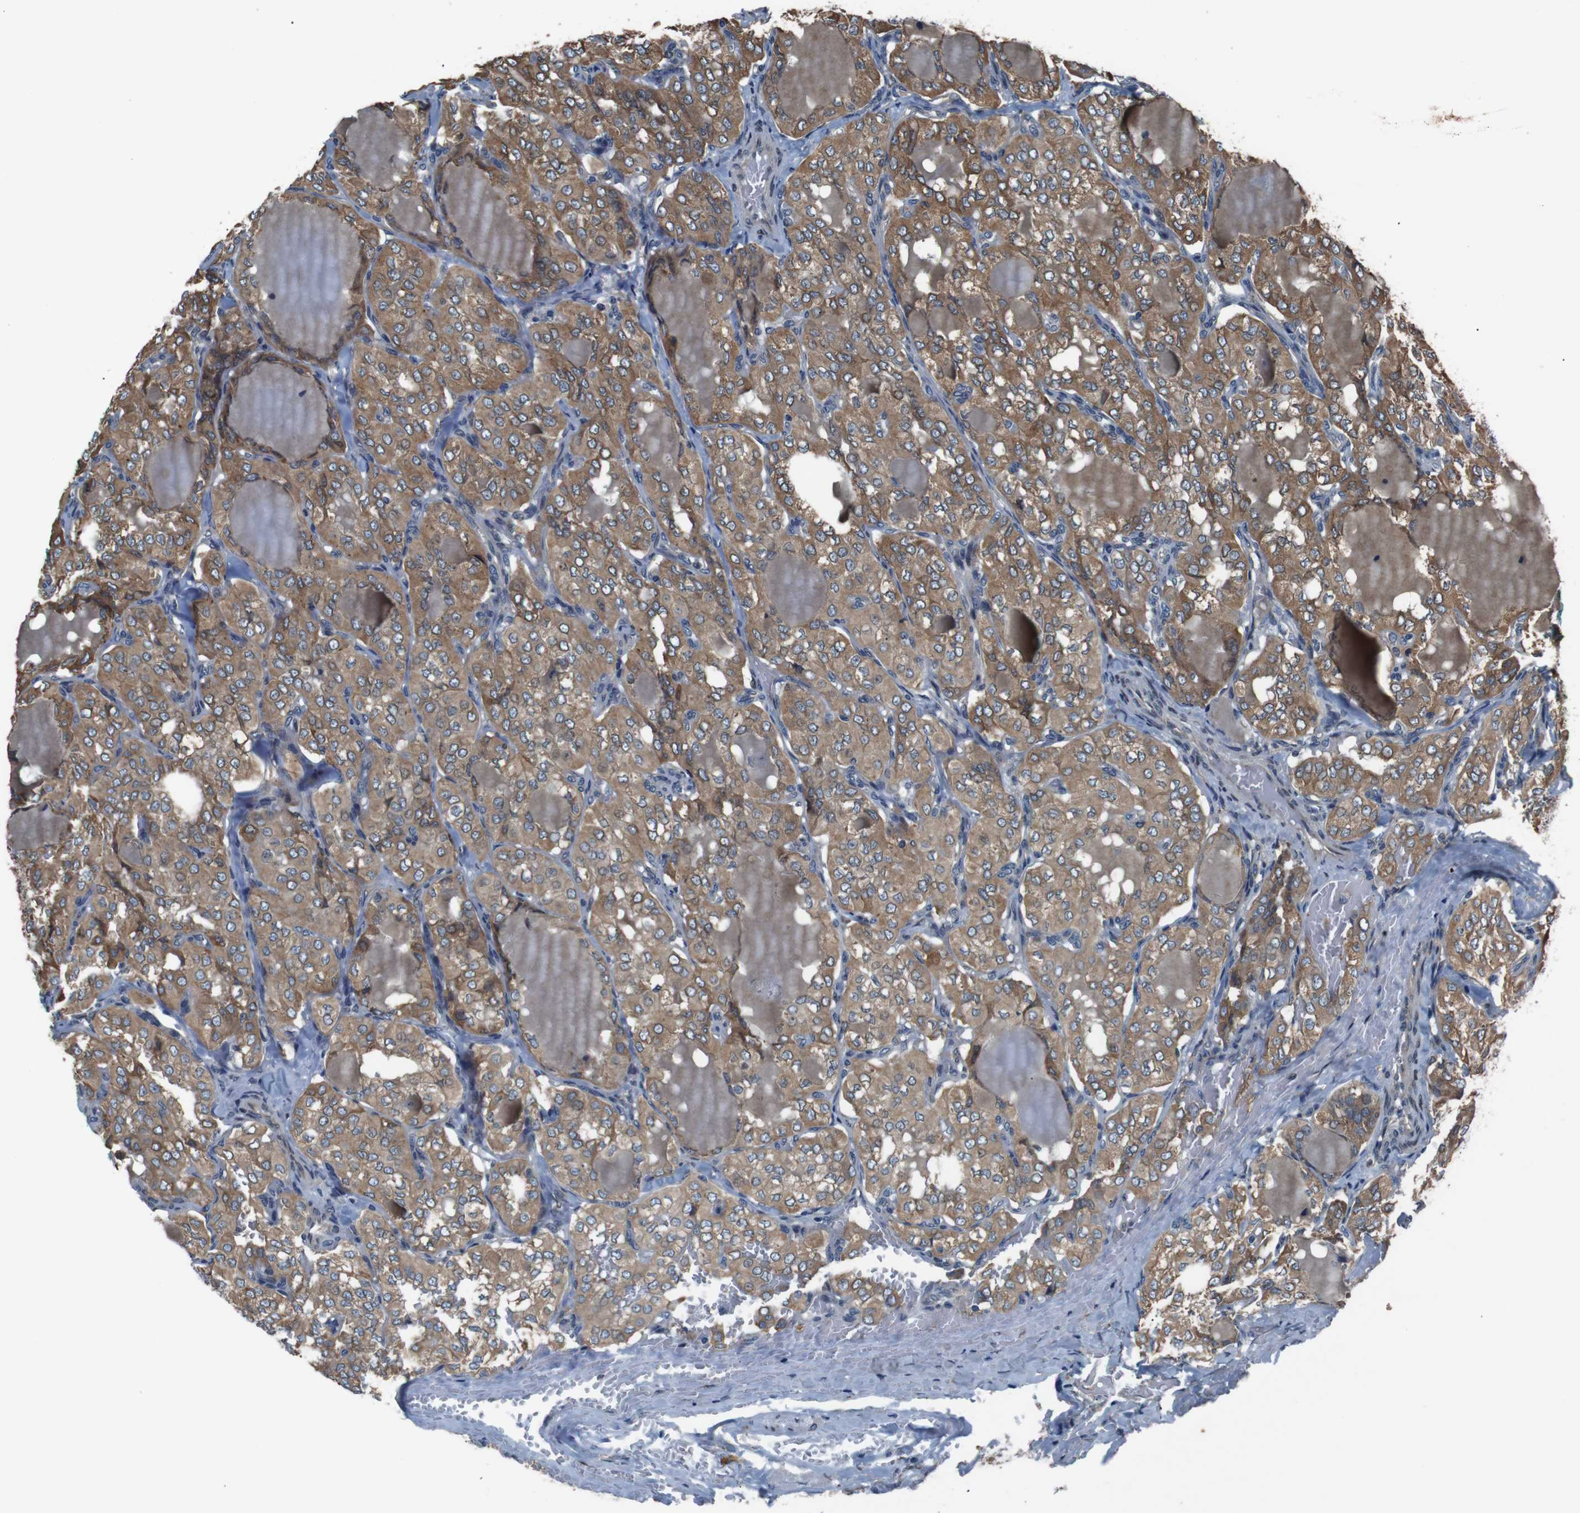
{"staining": {"intensity": "moderate", "quantity": ">75%", "location": "cytoplasmic/membranous"}, "tissue": "thyroid cancer", "cell_type": "Tumor cells", "image_type": "cancer", "snomed": [{"axis": "morphology", "description": "Papillary adenocarcinoma, NOS"}, {"axis": "topography", "description": "Thyroid gland"}], "caption": "Immunohistochemistry of human thyroid papillary adenocarcinoma exhibits medium levels of moderate cytoplasmic/membranous positivity in approximately >75% of tumor cells. (DAB (3,3'-diaminobenzidine) IHC with brightfield microscopy, high magnification).", "gene": "SIGMAR1", "patient": {"sex": "male", "age": 20}}